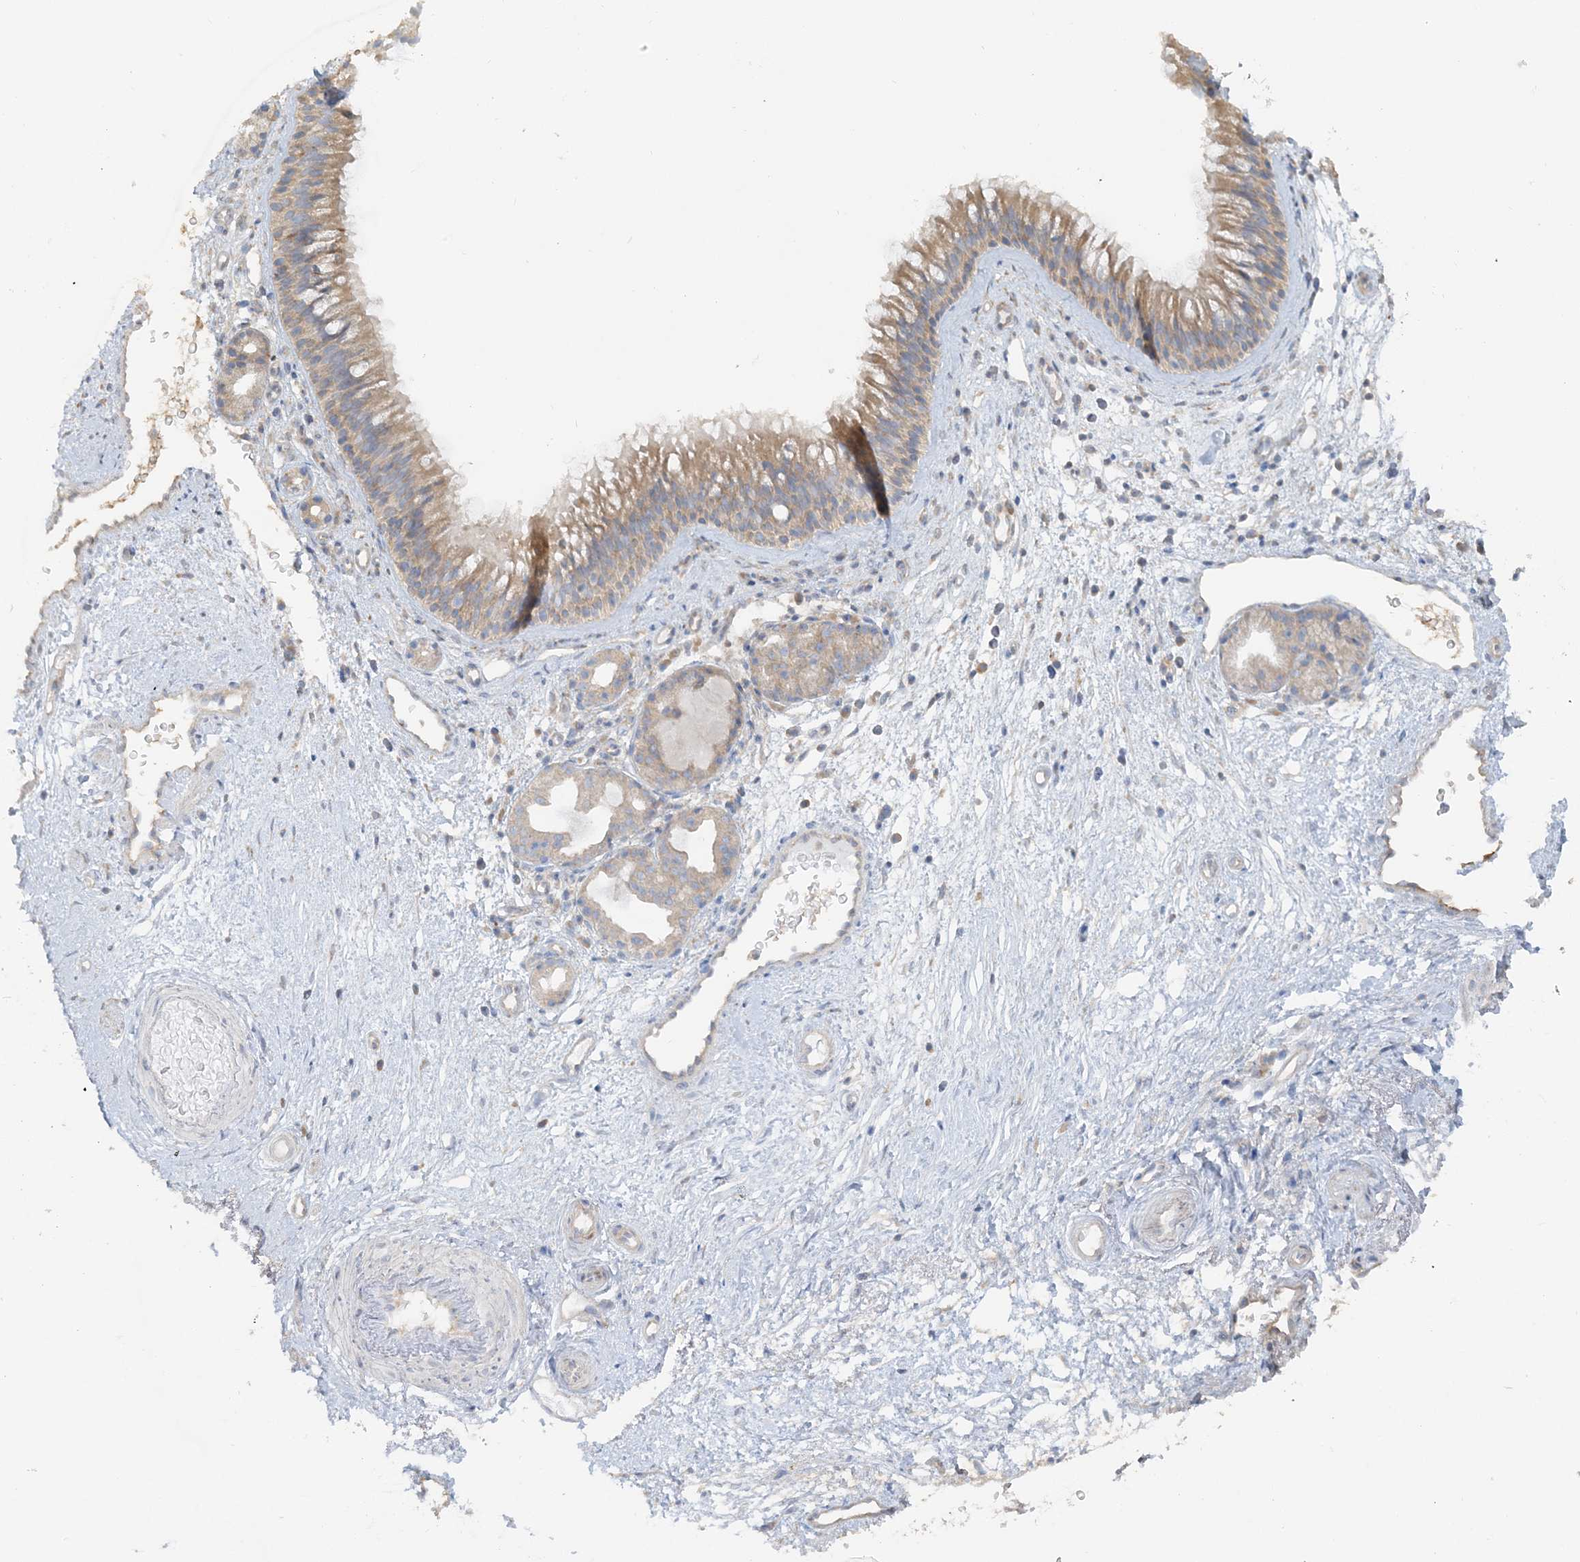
{"staining": {"intensity": "moderate", "quantity": ">75%", "location": "cytoplasmic/membranous"}, "tissue": "nasopharynx", "cell_type": "Respiratory epithelial cells", "image_type": "normal", "snomed": [{"axis": "morphology", "description": "Normal tissue, NOS"}, {"axis": "morphology", "description": "Inflammation, NOS"}, {"axis": "morphology", "description": "Malignant melanoma, Metastatic site"}, {"axis": "topography", "description": "Nasopharynx"}], "caption": "IHC of normal nasopharynx exhibits medium levels of moderate cytoplasmic/membranous positivity in approximately >75% of respiratory epithelial cells.", "gene": "TBC1D5", "patient": {"sex": "male", "age": 70}}